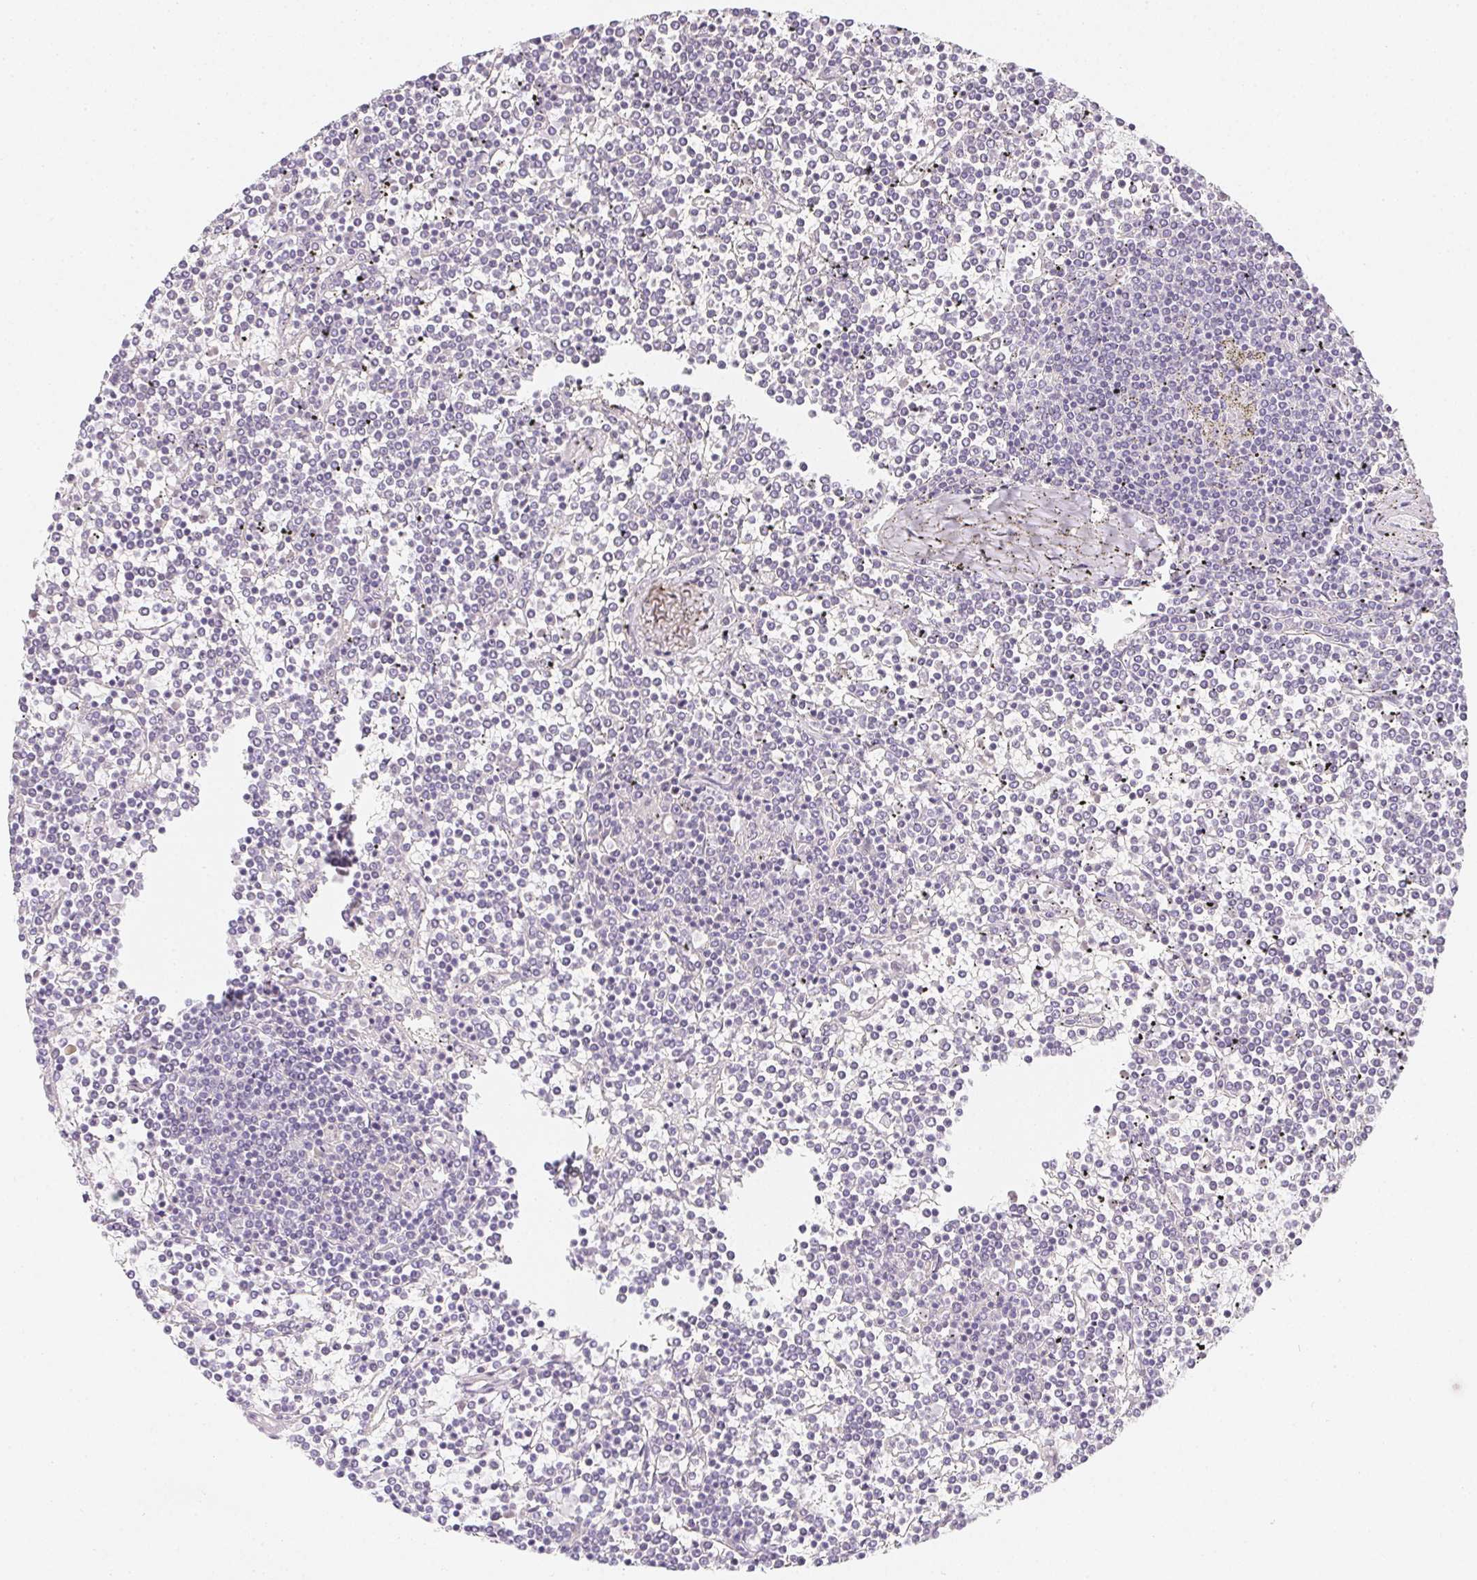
{"staining": {"intensity": "negative", "quantity": "none", "location": "none"}, "tissue": "lymphoma", "cell_type": "Tumor cells", "image_type": "cancer", "snomed": [{"axis": "morphology", "description": "Malignant lymphoma, non-Hodgkin's type, Low grade"}, {"axis": "topography", "description": "Spleen"}], "caption": "High magnification brightfield microscopy of lymphoma stained with DAB (3,3'-diaminobenzidine) (brown) and counterstained with hematoxylin (blue): tumor cells show no significant expression. Nuclei are stained in blue.", "gene": "SOAT1", "patient": {"sex": "female", "age": 19}}